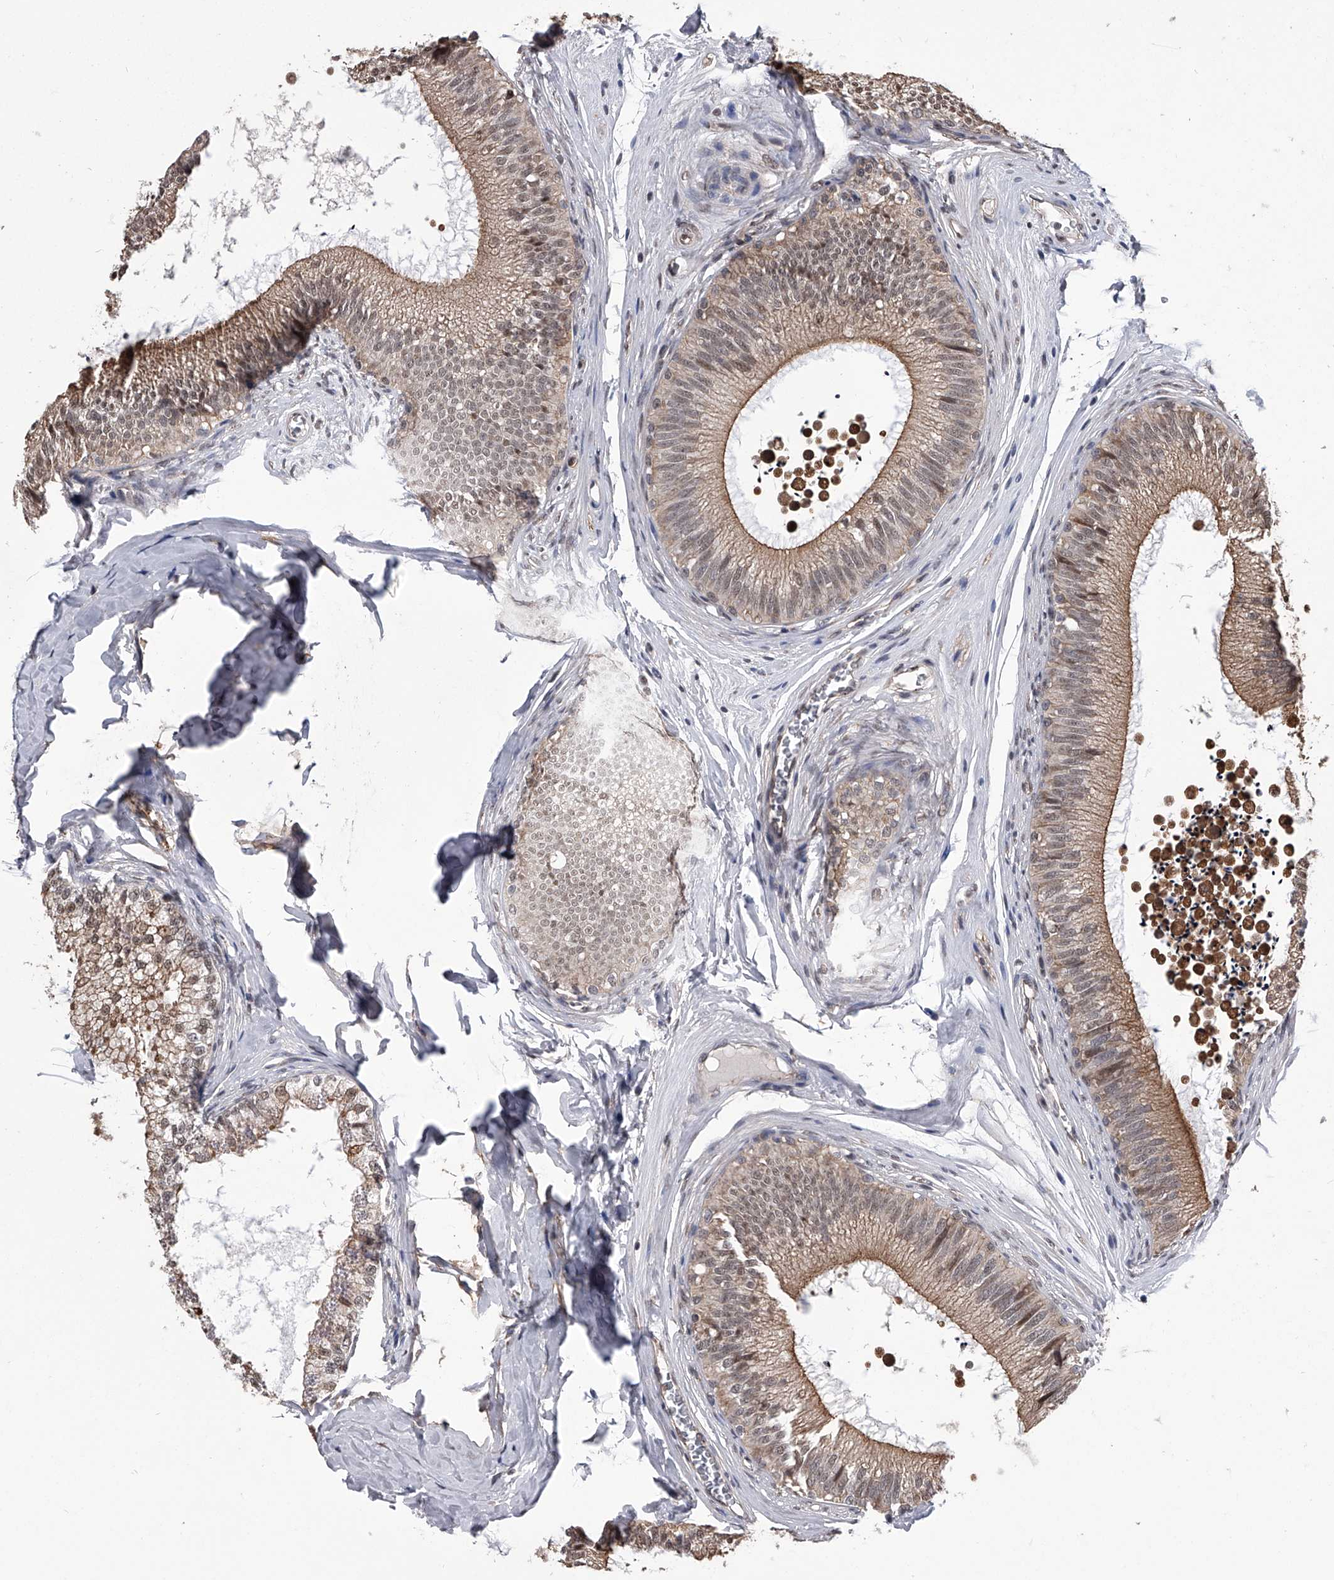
{"staining": {"intensity": "weak", "quantity": ">75%", "location": "cytoplasmic/membranous,nuclear"}, "tissue": "epididymis", "cell_type": "Glandular cells", "image_type": "normal", "snomed": [{"axis": "morphology", "description": "Normal tissue, NOS"}, {"axis": "topography", "description": "Epididymis"}], "caption": "Immunohistochemical staining of unremarkable human epididymis demonstrates >75% levels of weak cytoplasmic/membranous,nuclear protein positivity in approximately >75% of glandular cells. The staining is performed using DAB brown chromogen to label protein expression. The nuclei are counter-stained blue using hematoxylin.", "gene": "ZNF76", "patient": {"sex": "male", "age": 29}}